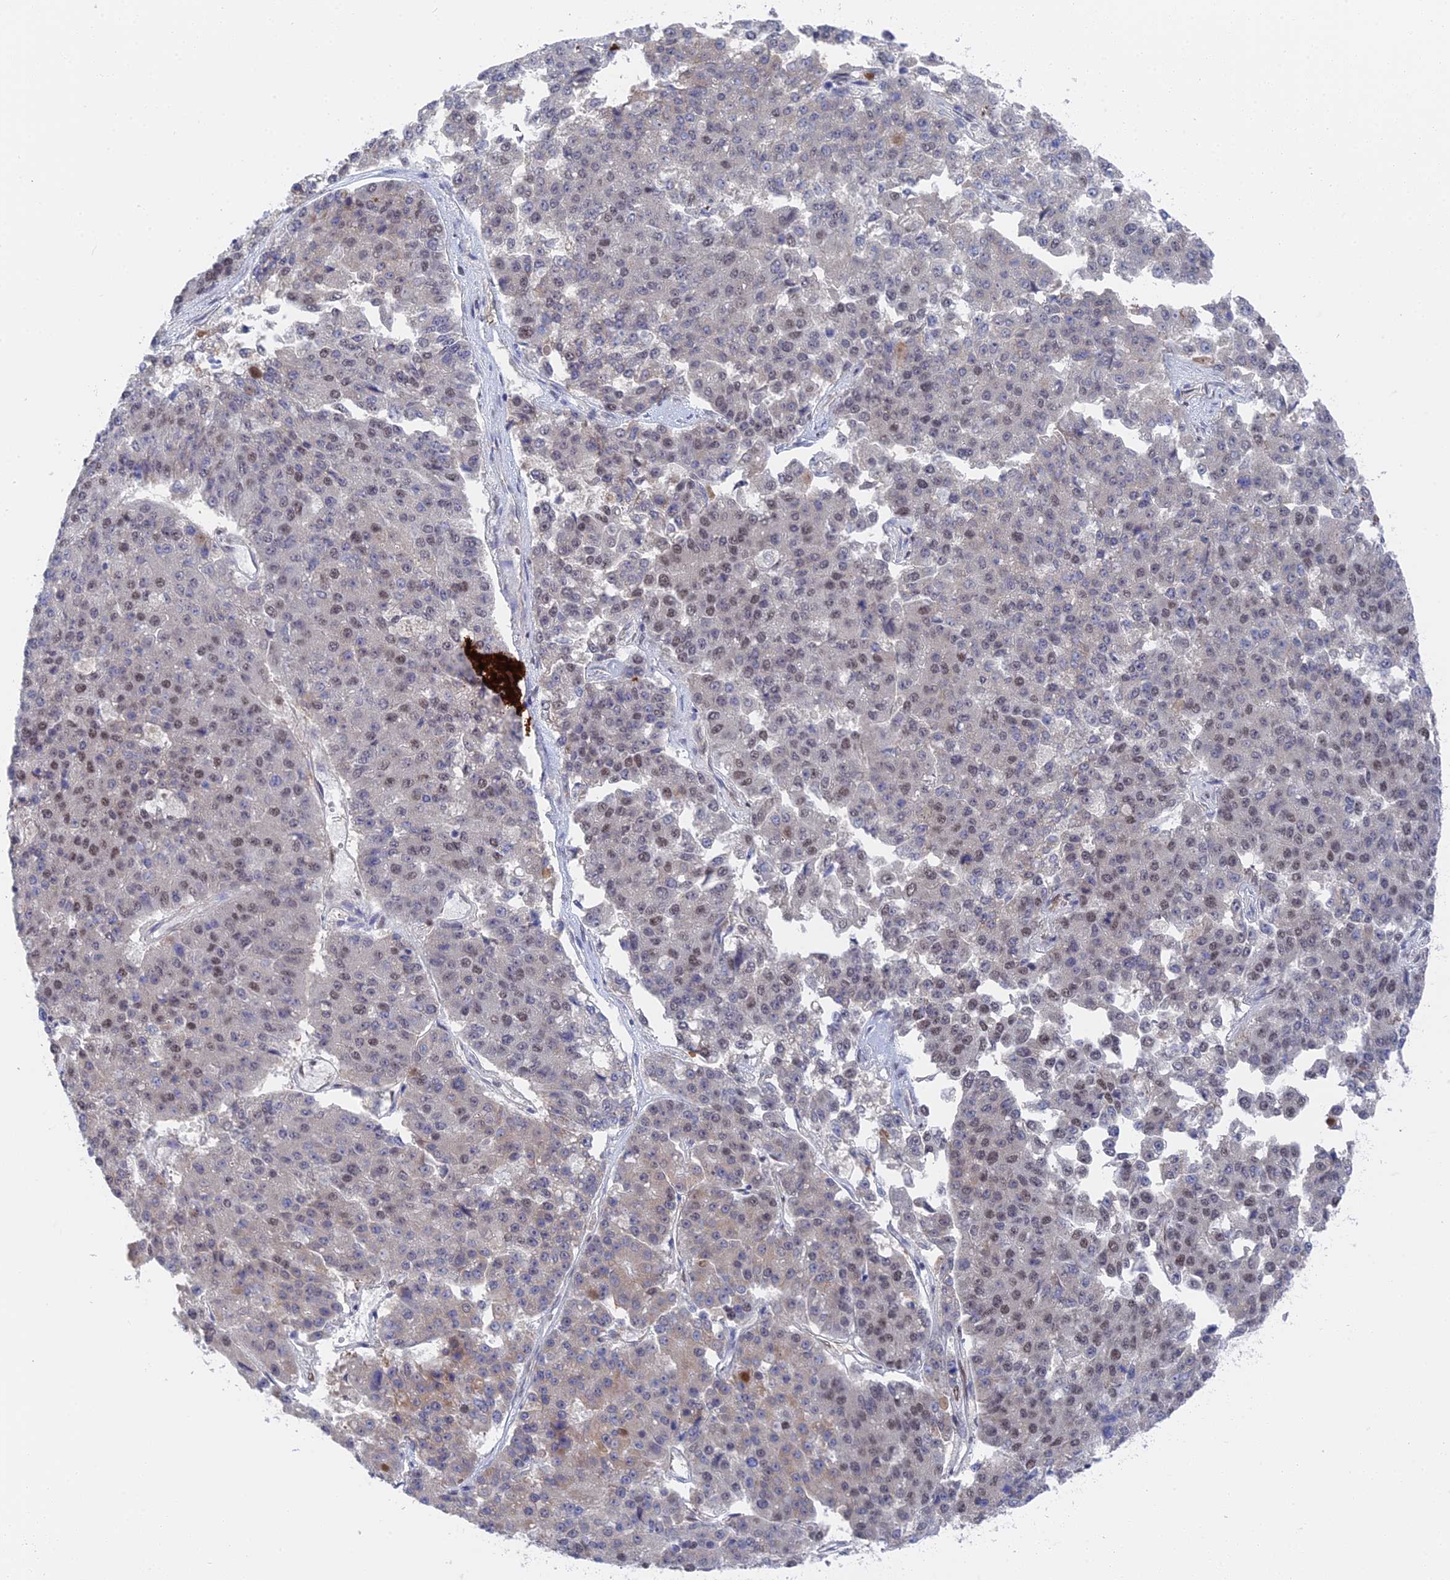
{"staining": {"intensity": "weak", "quantity": "25%-75%", "location": "nuclear"}, "tissue": "pancreatic cancer", "cell_type": "Tumor cells", "image_type": "cancer", "snomed": [{"axis": "morphology", "description": "Adenocarcinoma, NOS"}, {"axis": "topography", "description": "Pancreas"}], "caption": "Immunohistochemical staining of adenocarcinoma (pancreatic) shows weak nuclear protein positivity in approximately 25%-75% of tumor cells.", "gene": "CCDC85A", "patient": {"sex": "male", "age": 50}}